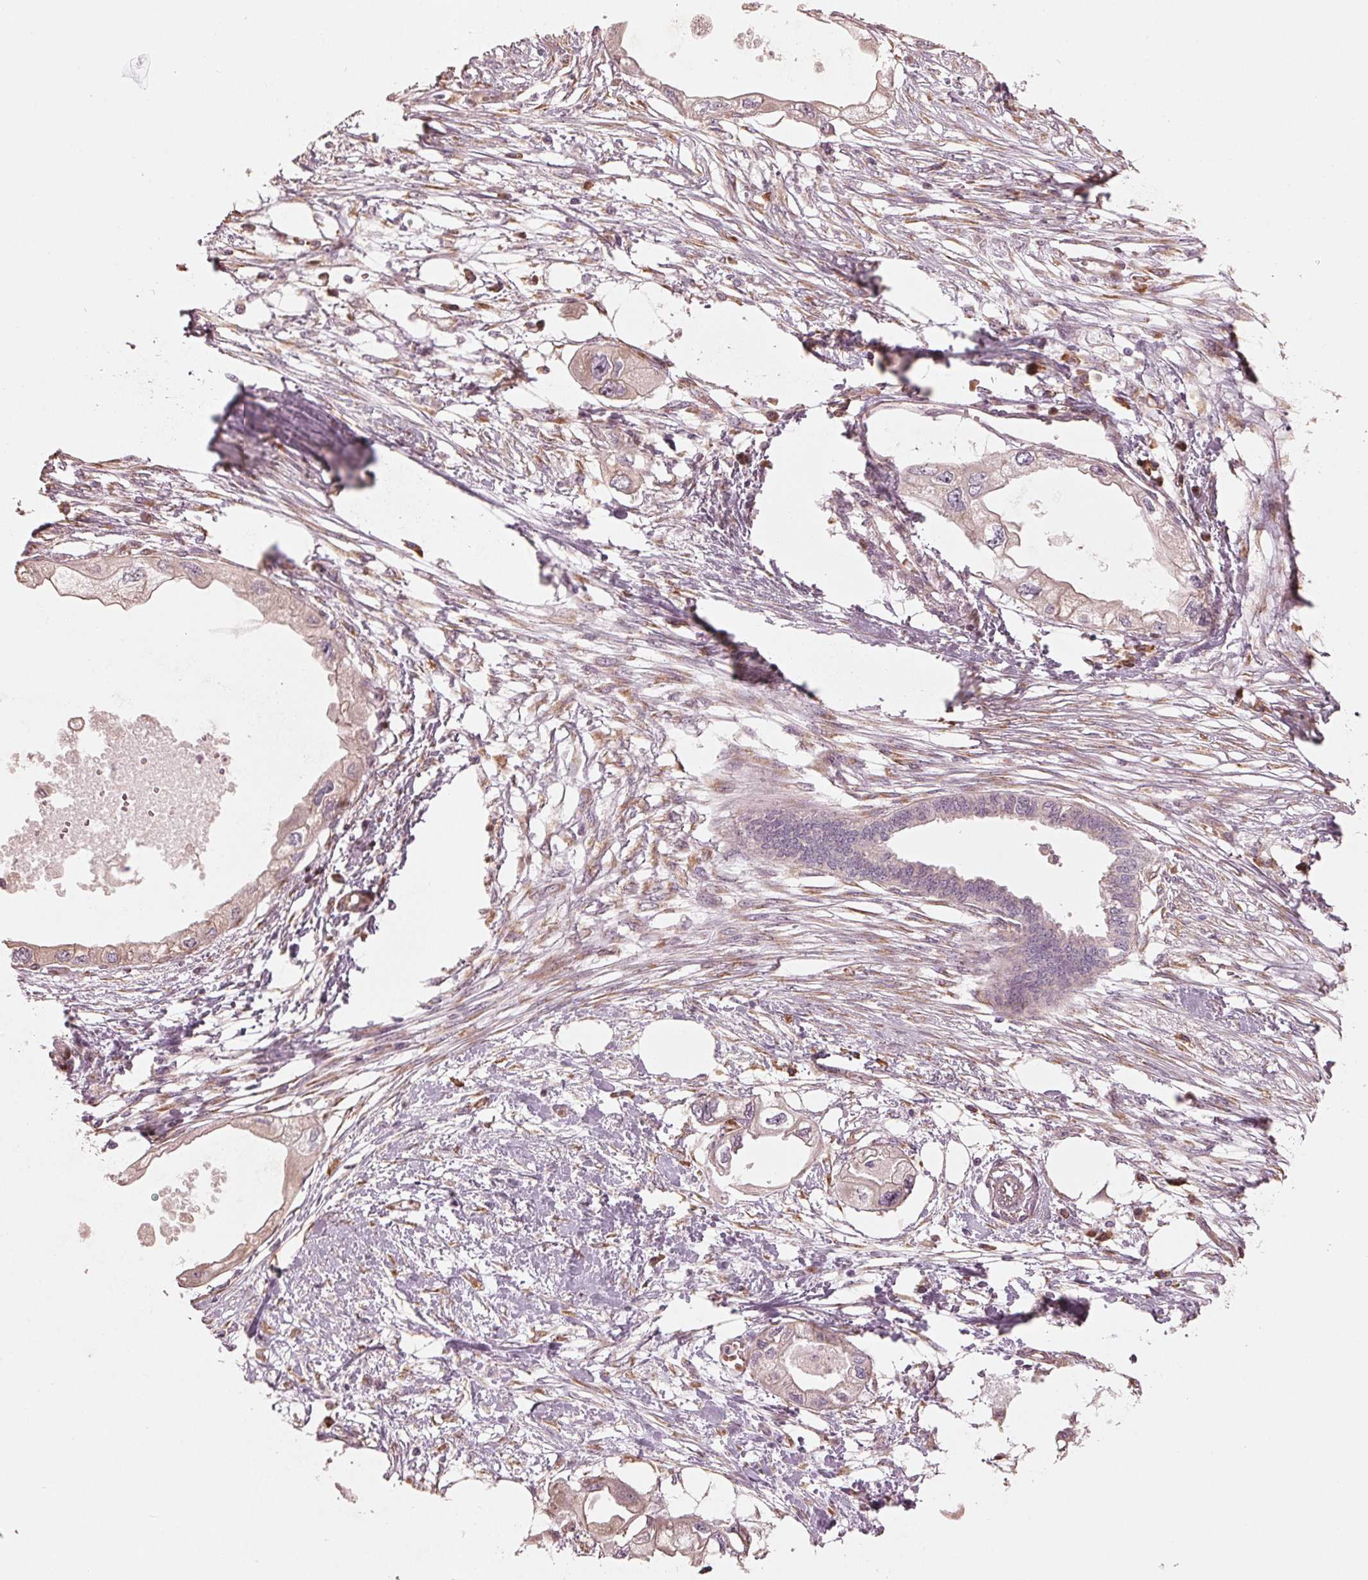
{"staining": {"intensity": "weak", "quantity": "25%-75%", "location": "cytoplasmic/membranous"}, "tissue": "endometrial cancer", "cell_type": "Tumor cells", "image_type": "cancer", "snomed": [{"axis": "morphology", "description": "Adenocarcinoma, NOS"}, {"axis": "morphology", "description": "Adenocarcinoma, metastatic, NOS"}, {"axis": "topography", "description": "Adipose tissue"}, {"axis": "topography", "description": "Endometrium"}], "caption": "High-power microscopy captured an immunohistochemistry micrograph of endometrial cancer, revealing weak cytoplasmic/membranous expression in about 25%-75% of tumor cells.", "gene": "CMIP", "patient": {"sex": "female", "age": 67}}